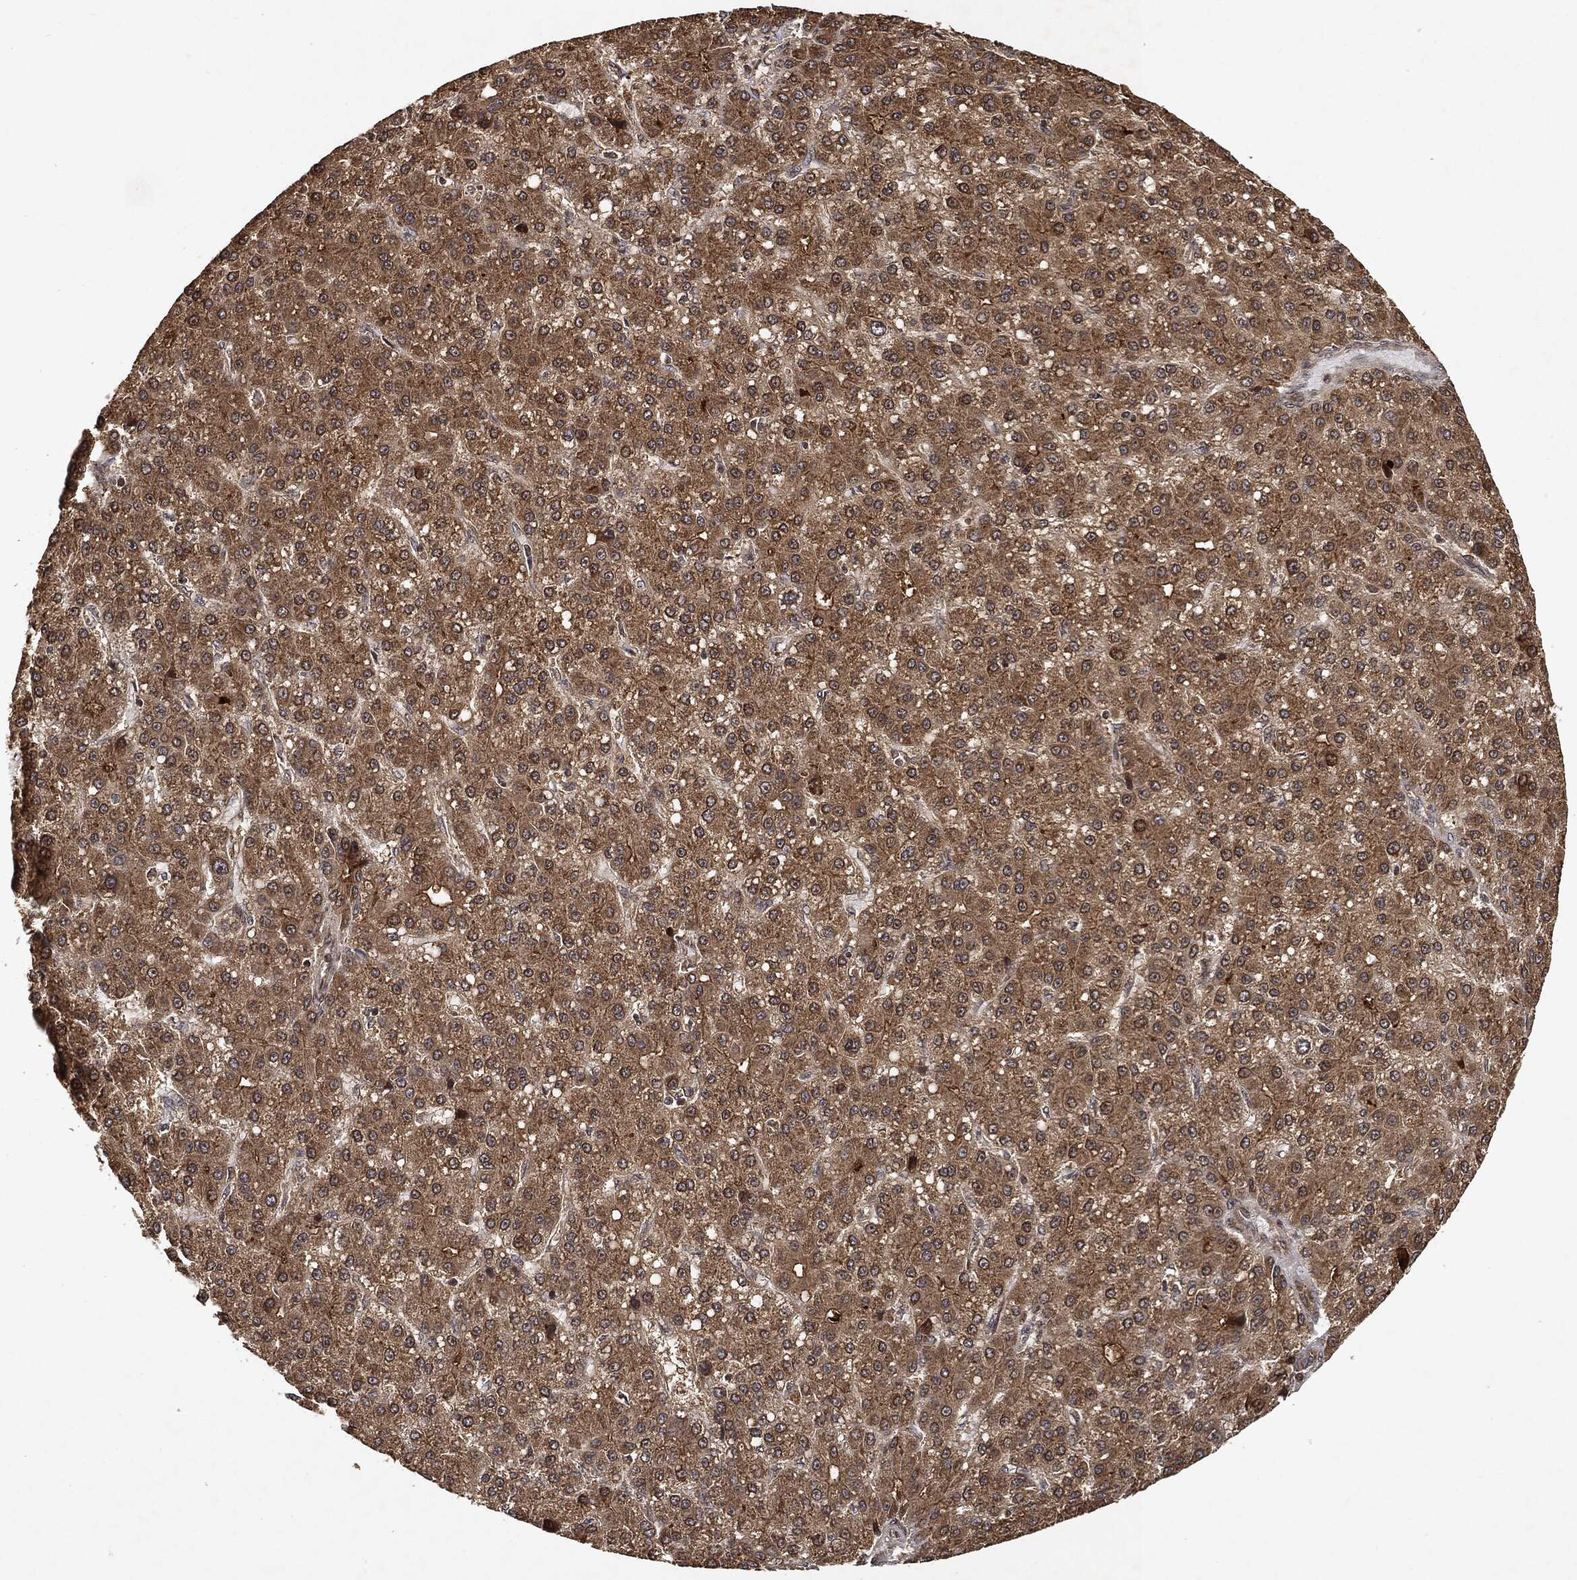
{"staining": {"intensity": "moderate", "quantity": ">75%", "location": "cytoplasmic/membranous"}, "tissue": "liver cancer", "cell_type": "Tumor cells", "image_type": "cancer", "snomed": [{"axis": "morphology", "description": "Carcinoma, Hepatocellular, NOS"}, {"axis": "topography", "description": "Liver"}], "caption": "This image shows liver cancer (hepatocellular carcinoma) stained with immunohistochemistry to label a protein in brown. The cytoplasmic/membranous of tumor cells show moderate positivity for the protein. Nuclei are counter-stained blue.", "gene": "ZNF226", "patient": {"sex": "male", "age": 67}}